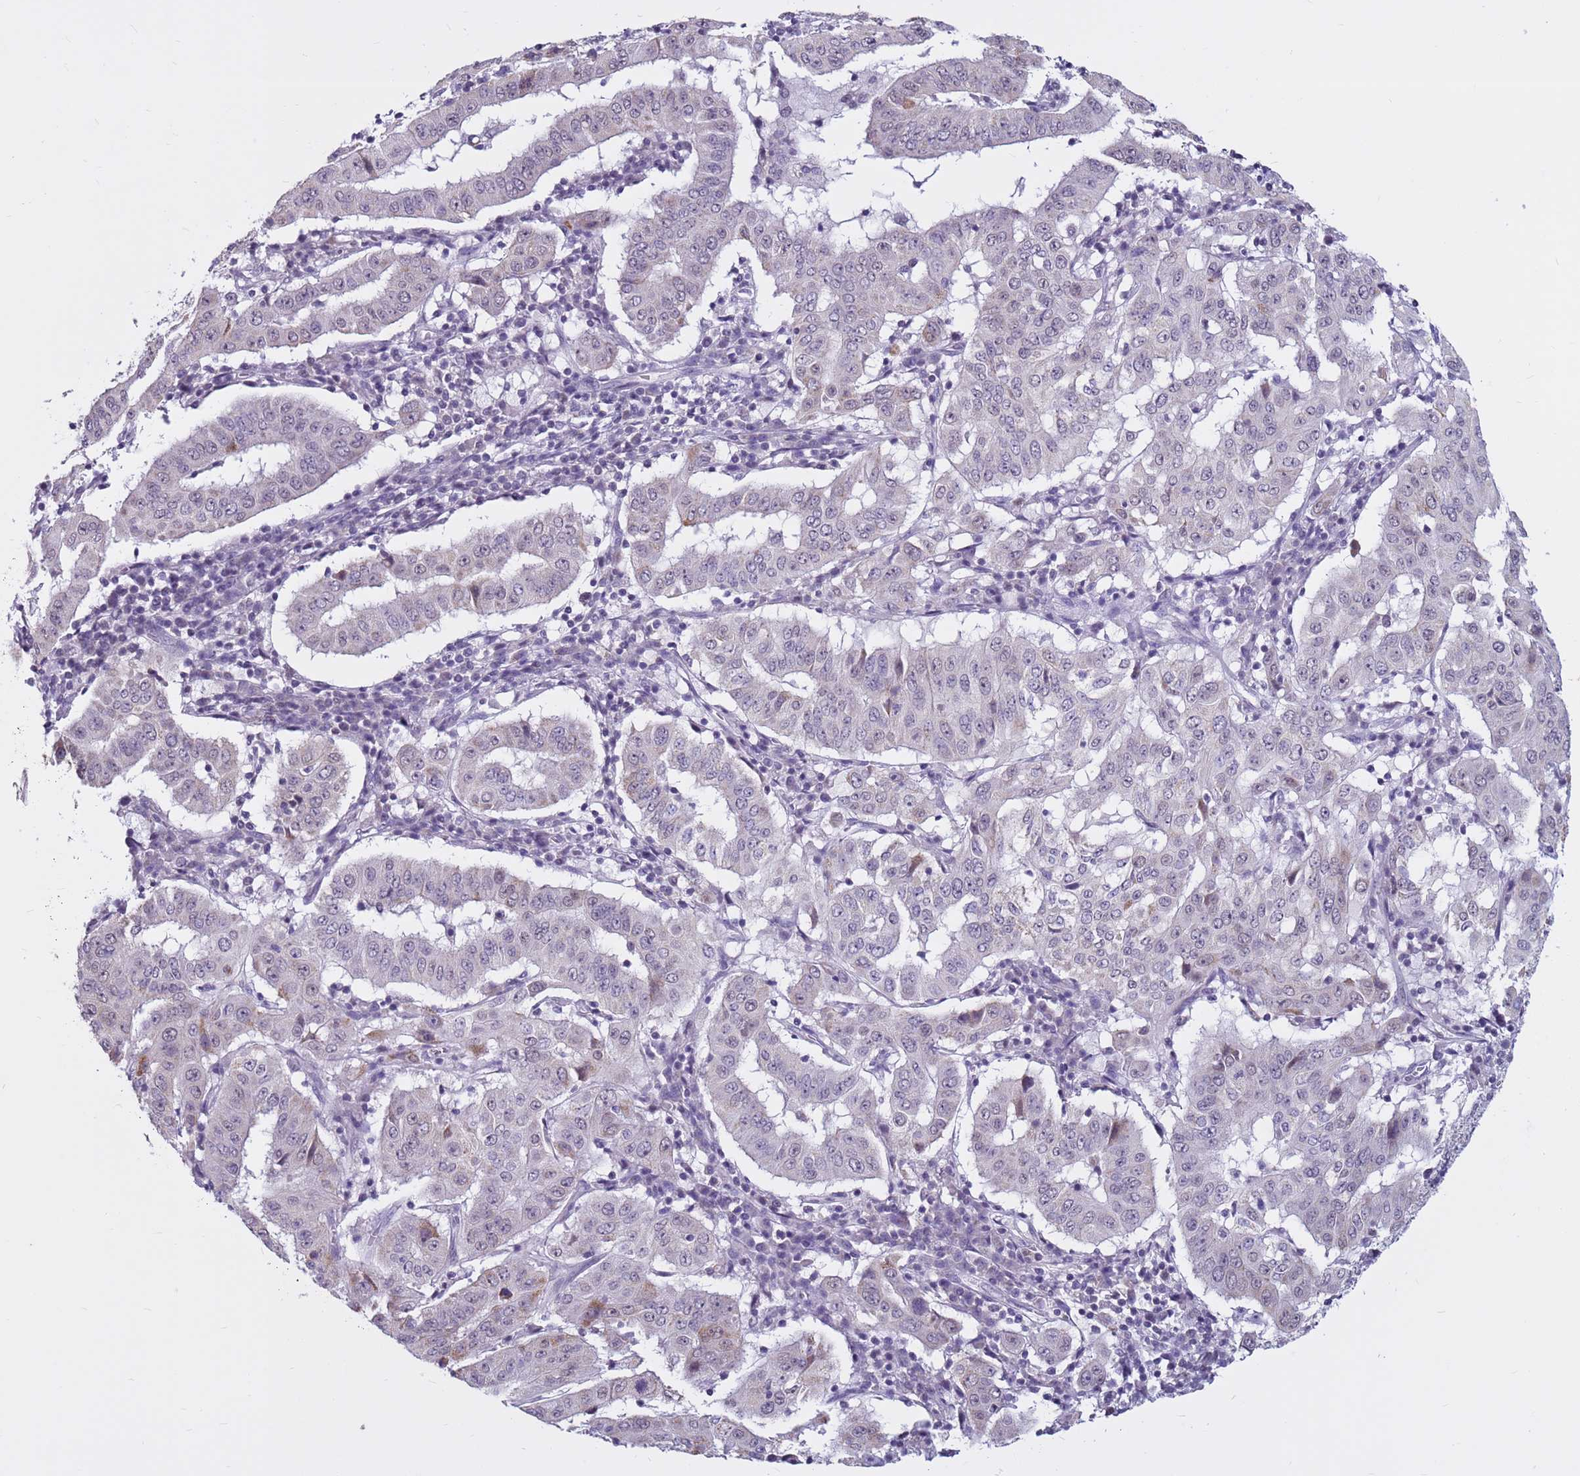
{"staining": {"intensity": "moderate", "quantity": "<25%", "location": "cytoplasmic/membranous"}, "tissue": "pancreatic cancer", "cell_type": "Tumor cells", "image_type": "cancer", "snomed": [{"axis": "morphology", "description": "Adenocarcinoma, NOS"}, {"axis": "topography", "description": "Pancreas"}], "caption": "Pancreatic cancer stained for a protein reveals moderate cytoplasmic/membranous positivity in tumor cells.", "gene": "CDK2AP2", "patient": {"sex": "male", "age": 63}}